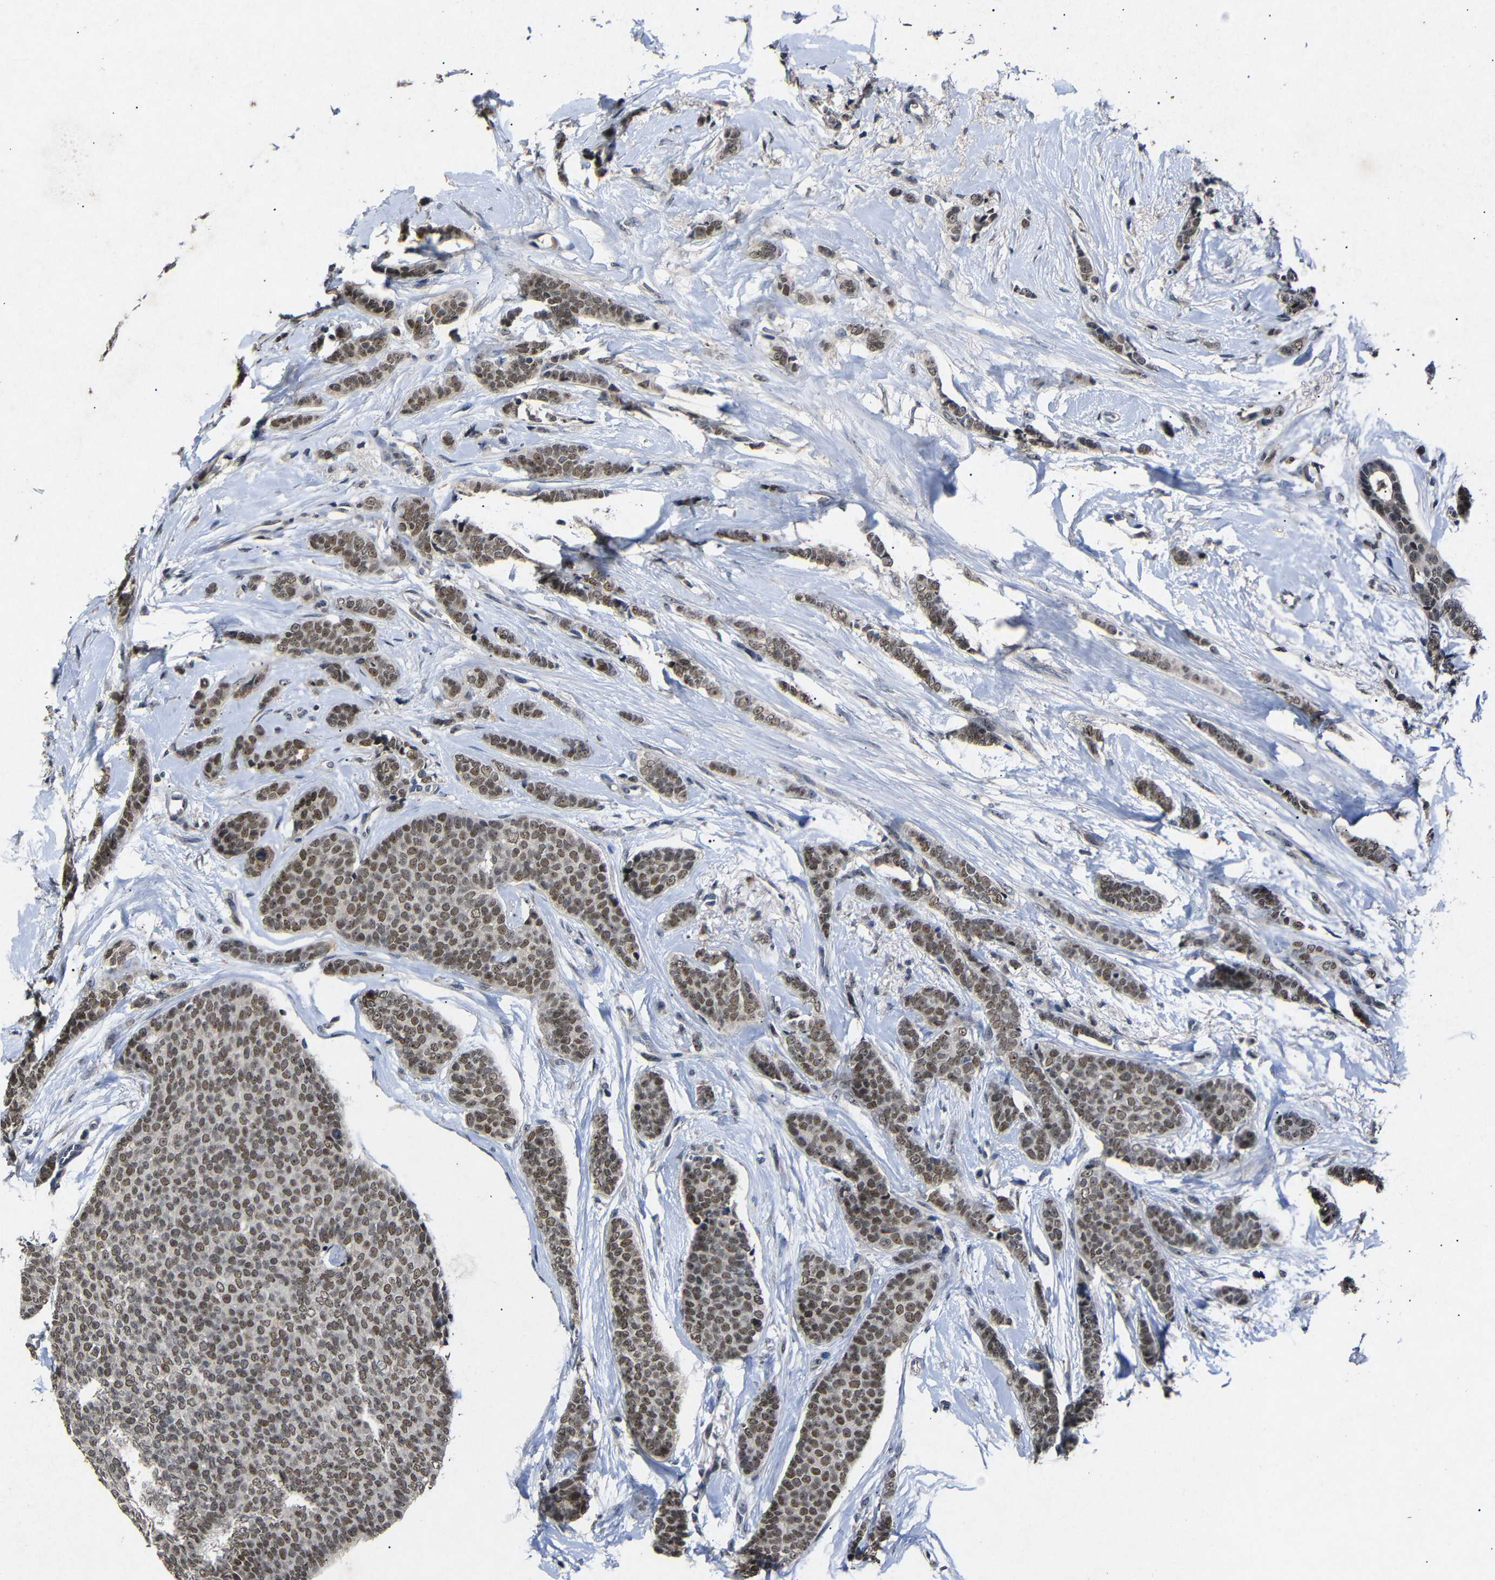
{"staining": {"intensity": "moderate", "quantity": ">75%", "location": "nuclear"}, "tissue": "breast cancer", "cell_type": "Tumor cells", "image_type": "cancer", "snomed": [{"axis": "morphology", "description": "Lobular carcinoma"}, {"axis": "topography", "description": "Skin"}, {"axis": "topography", "description": "Breast"}], "caption": "Brown immunohistochemical staining in human breast cancer exhibits moderate nuclear positivity in about >75% of tumor cells.", "gene": "PARN", "patient": {"sex": "female", "age": 46}}